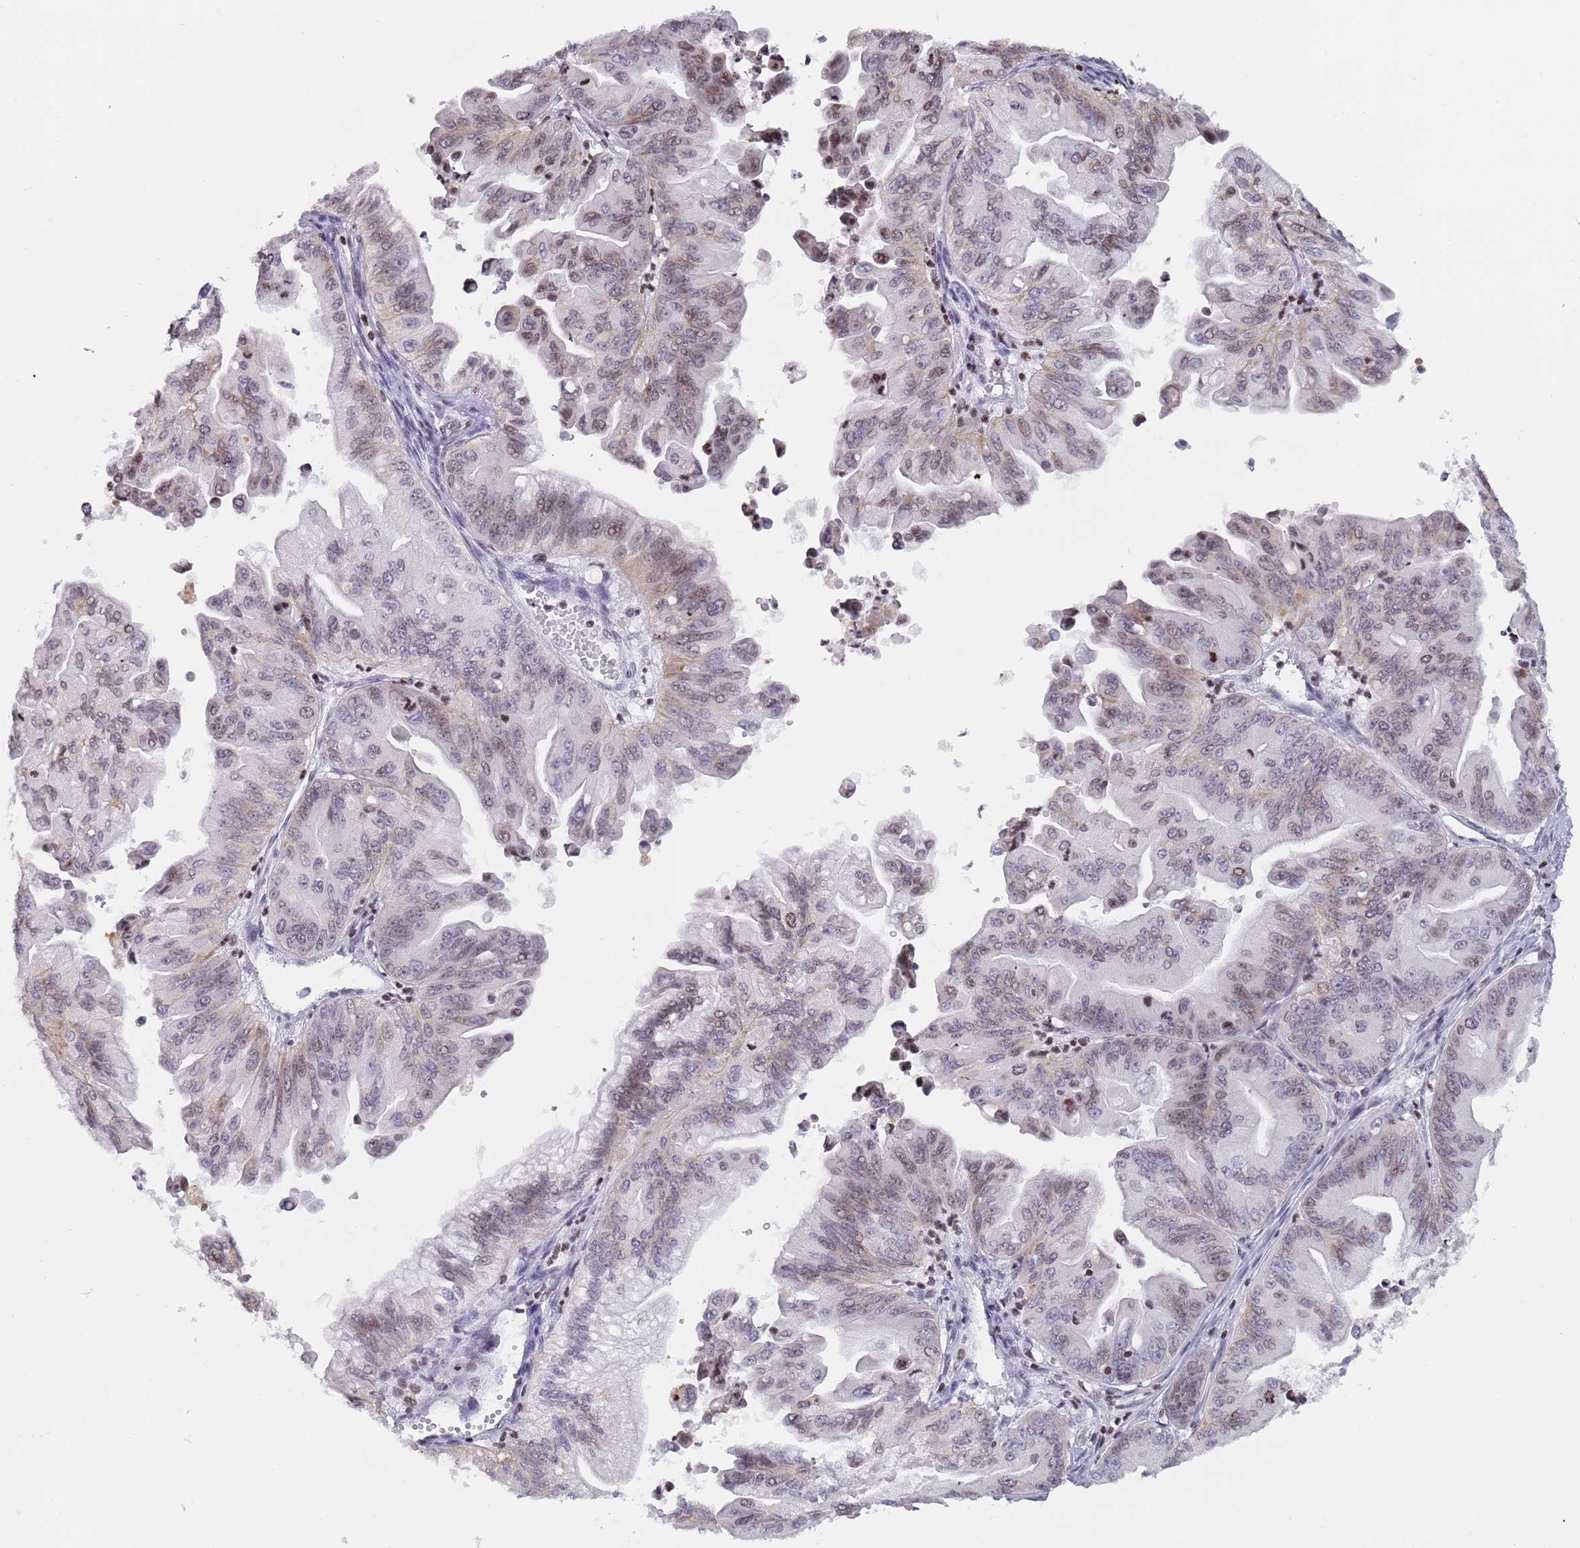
{"staining": {"intensity": "moderate", "quantity": "25%-75%", "location": "nuclear"}, "tissue": "ovarian cancer", "cell_type": "Tumor cells", "image_type": "cancer", "snomed": [{"axis": "morphology", "description": "Cystadenocarcinoma, mucinous, NOS"}, {"axis": "topography", "description": "Ovary"}], "caption": "There is medium levels of moderate nuclear staining in tumor cells of ovarian cancer, as demonstrated by immunohistochemical staining (brown color).", "gene": "HDAC8", "patient": {"sex": "female", "age": 71}}